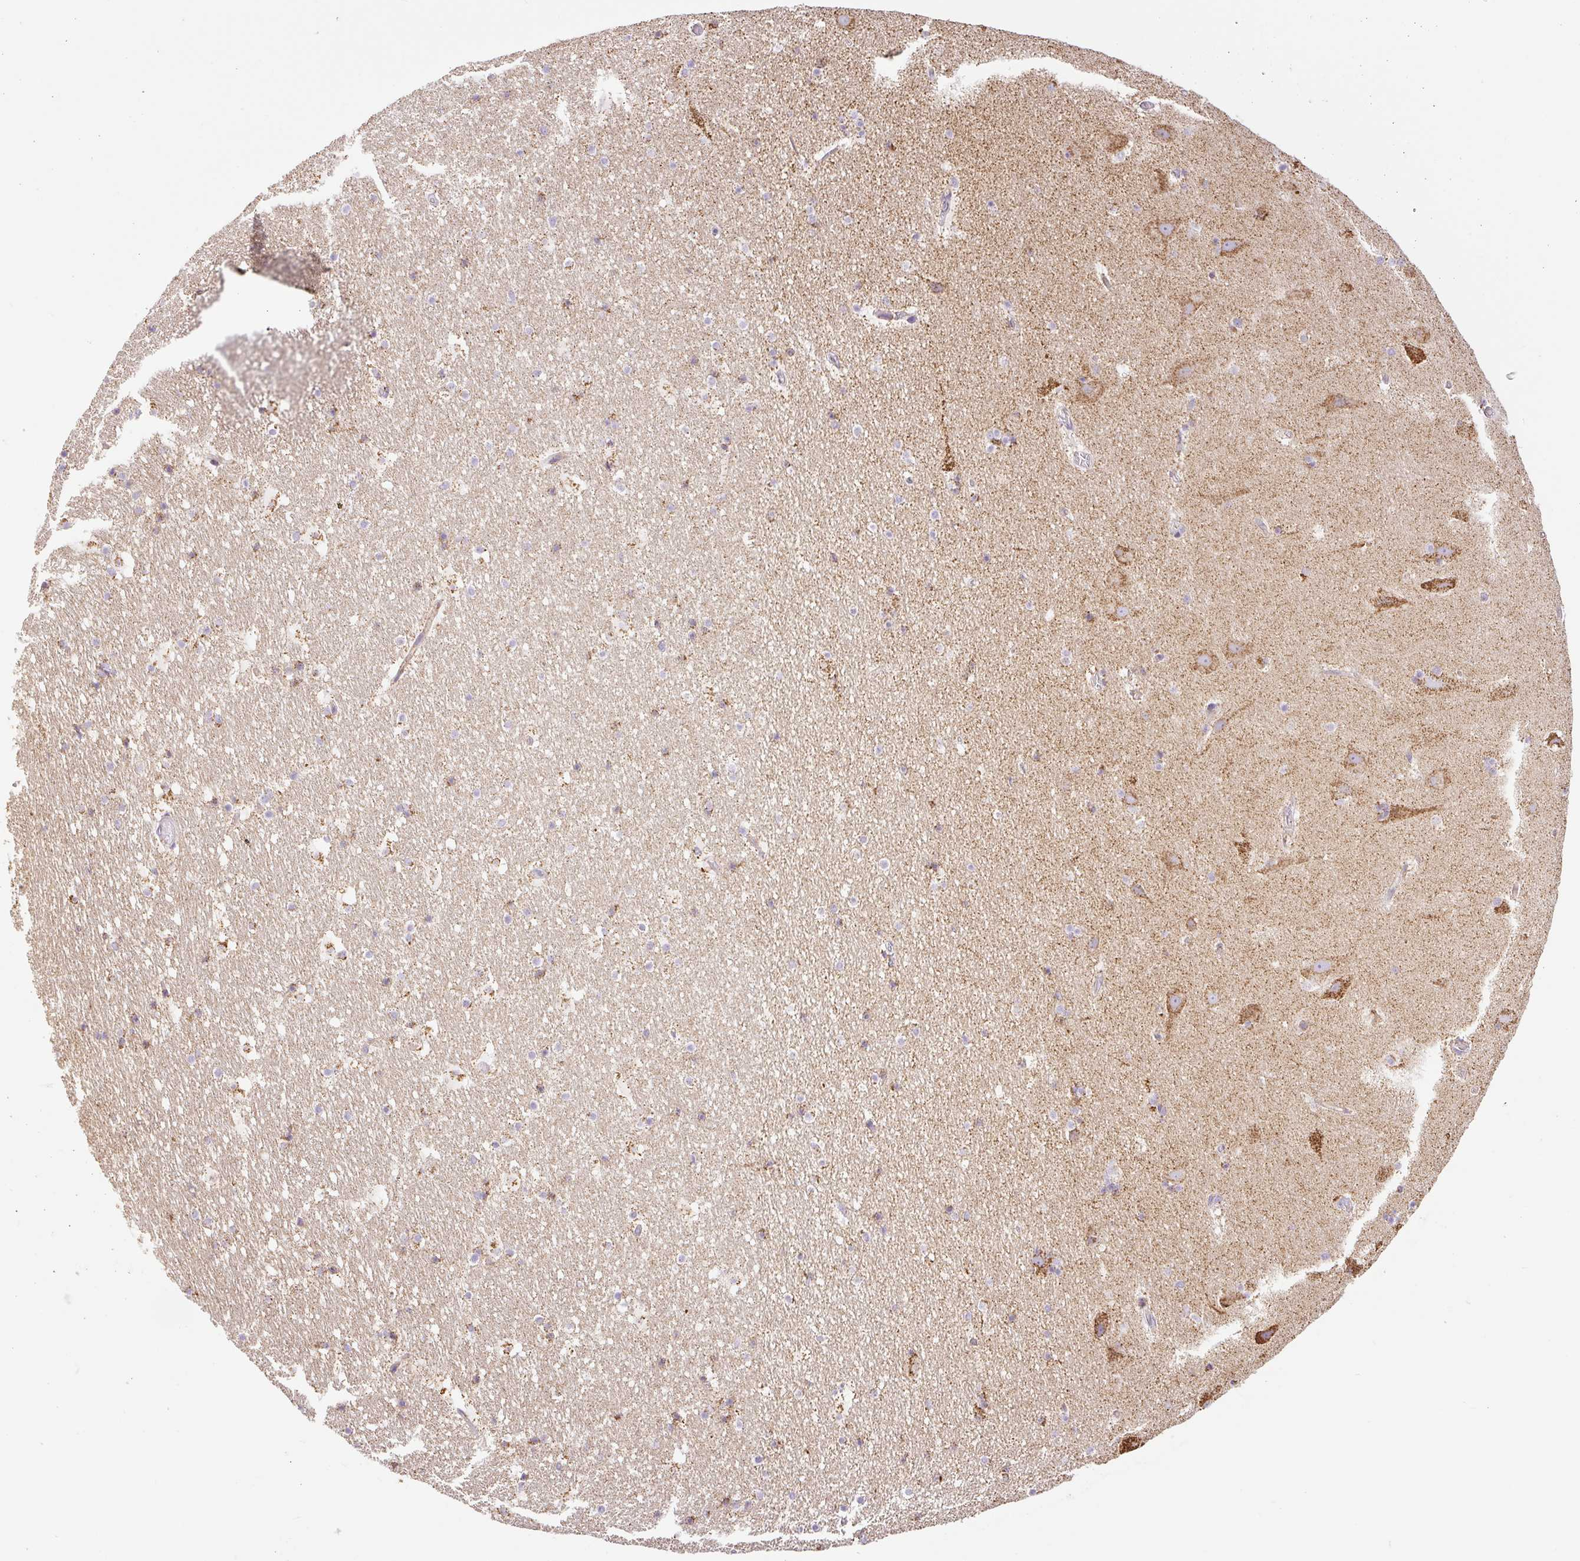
{"staining": {"intensity": "moderate", "quantity": "25%-75%", "location": "cytoplasmic/membranous"}, "tissue": "hippocampus", "cell_type": "Glial cells", "image_type": "normal", "snomed": [{"axis": "morphology", "description": "Normal tissue, NOS"}, {"axis": "topography", "description": "Hippocampus"}], "caption": "Immunohistochemistry (DAB) staining of unremarkable hippocampus displays moderate cytoplasmic/membranous protein expression in about 25%-75% of glial cells.", "gene": "DAAM2", "patient": {"sex": "male", "age": 37}}